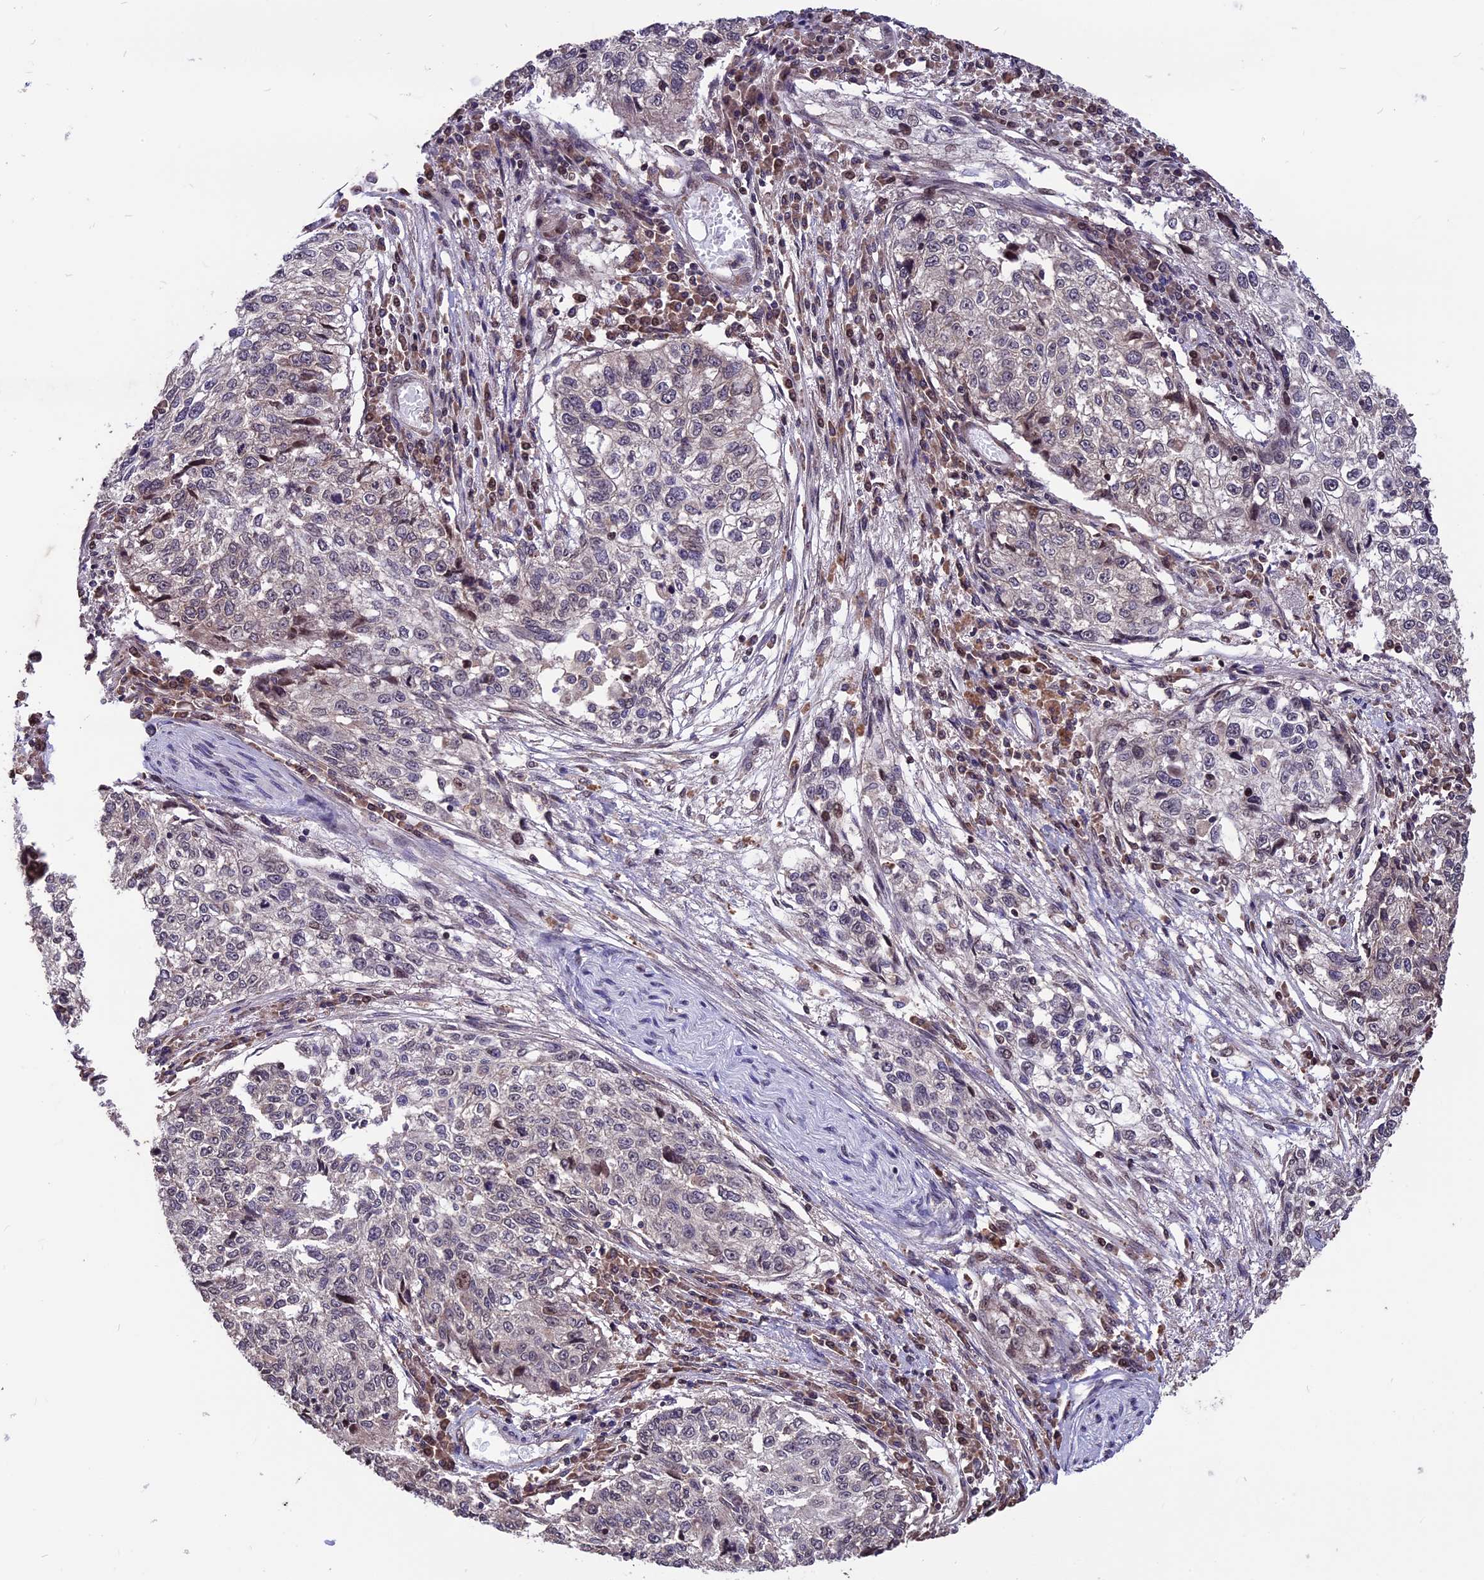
{"staining": {"intensity": "negative", "quantity": "none", "location": "none"}, "tissue": "cervical cancer", "cell_type": "Tumor cells", "image_type": "cancer", "snomed": [{"axis": "morphology", "description": "Squamous cell carcinoma, NOS"}, {"axis": "topography", "description": "Cervix"}], "caption": "Immunohistochemical staining of squamous cell carcinoma (cervical) displays no significant staining in tumor cells.", "gene": "ZNF598", "patient": {"sex": "female", "age": 57}}